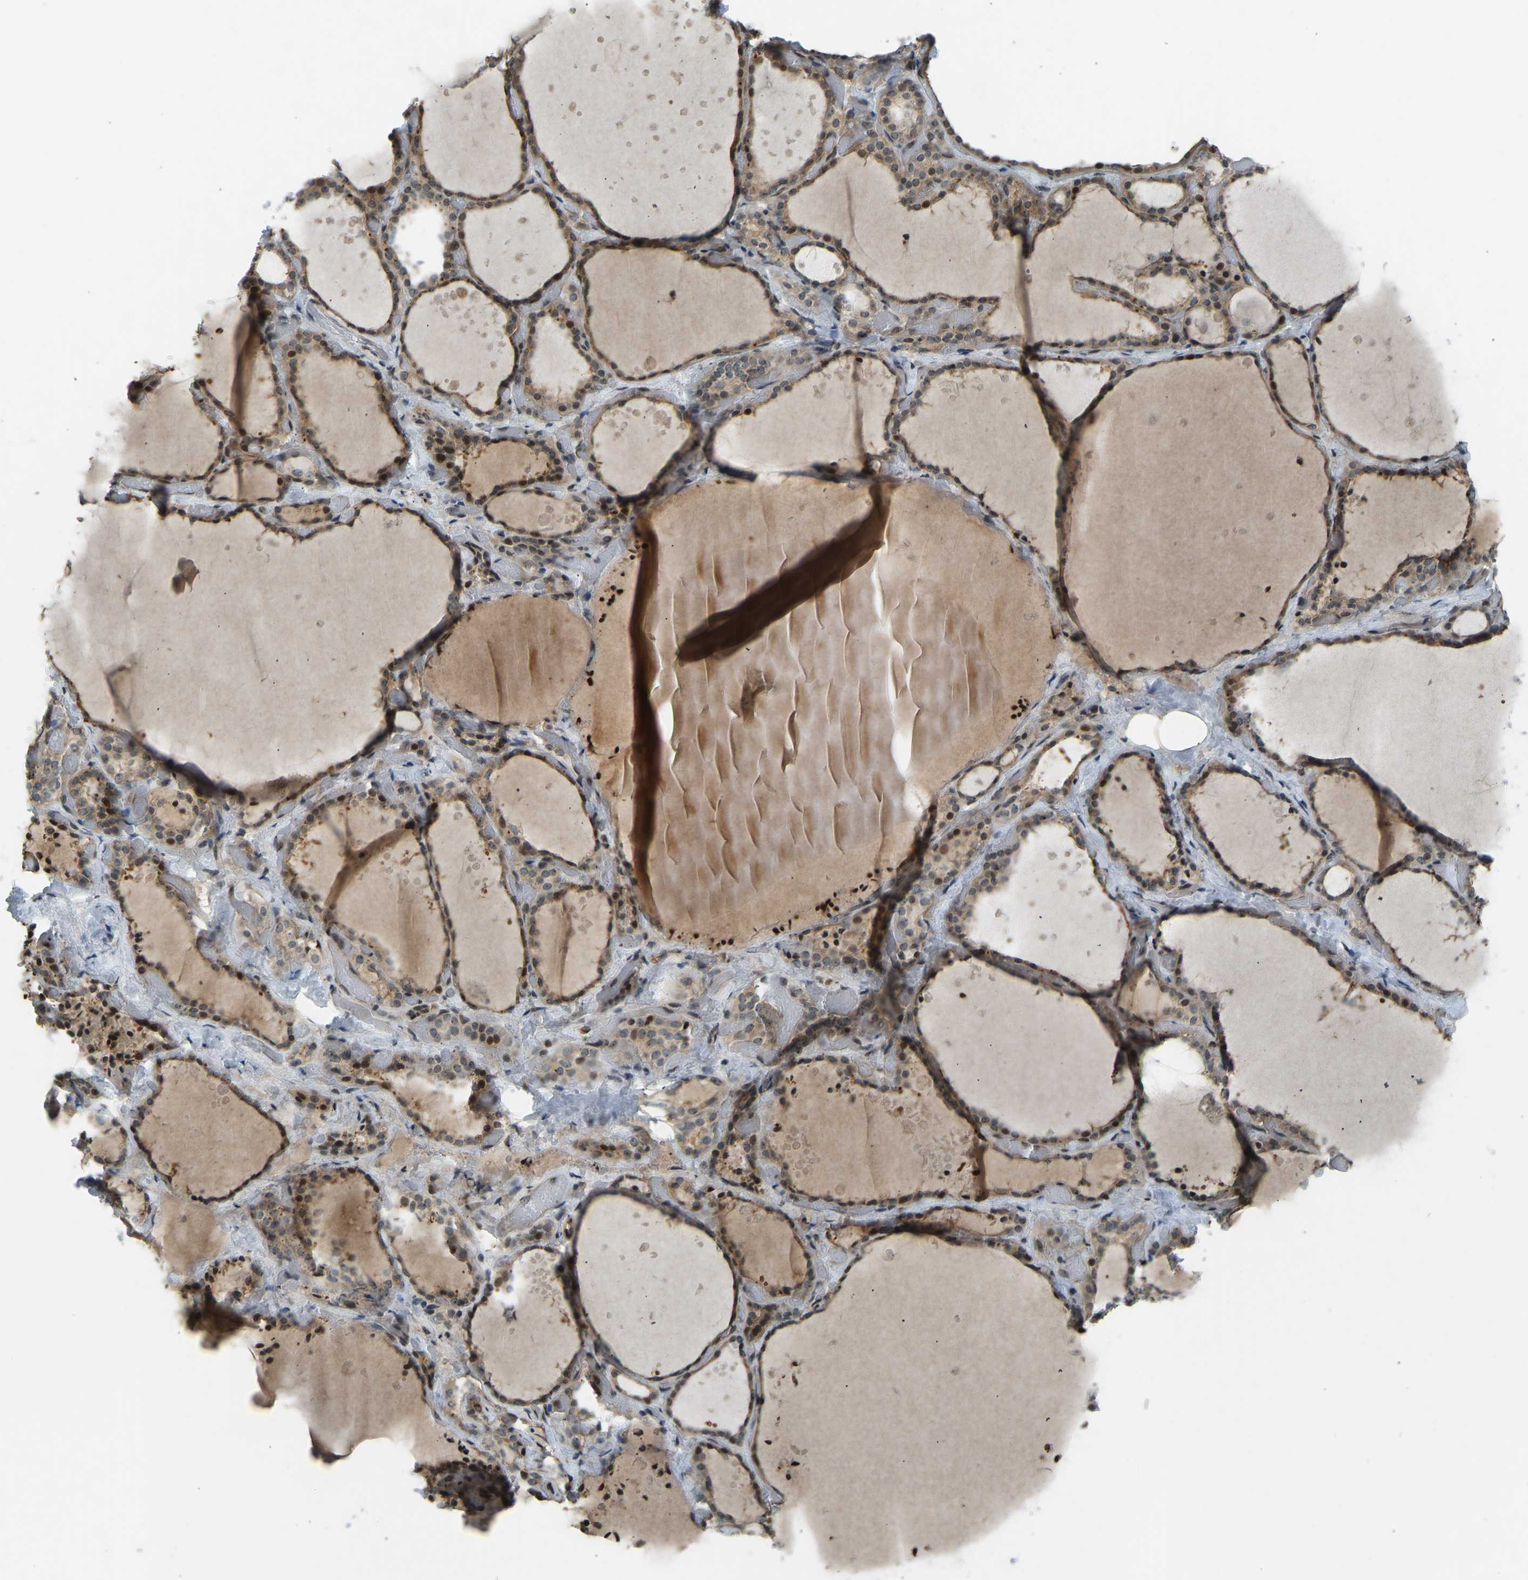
{"staining": {"intensity": "moderate", "quantity": ">75%", "location": "cytoplasmic/membranous,nuclear"}, "tissue": "thyroid gland", "cell_type": "Glandular cells", "image_type": "normal", "snomed": [{"axis": "morphology", "description": "Normal tissue, NOS"}, {"axis": "topography", "description": "Thyroid gland"}], "caption": "Normal thyroid gland was stained to show a protein in brown. There is medium levels of moderate cytoplasmic/membranous,nuclear expression in about >75% of glandular cells. (DAB IHC, brown staining for protein, blue staining for nuclei).", "gene": "SVOPL", "patient": {"sex": "female", "age": 44}}